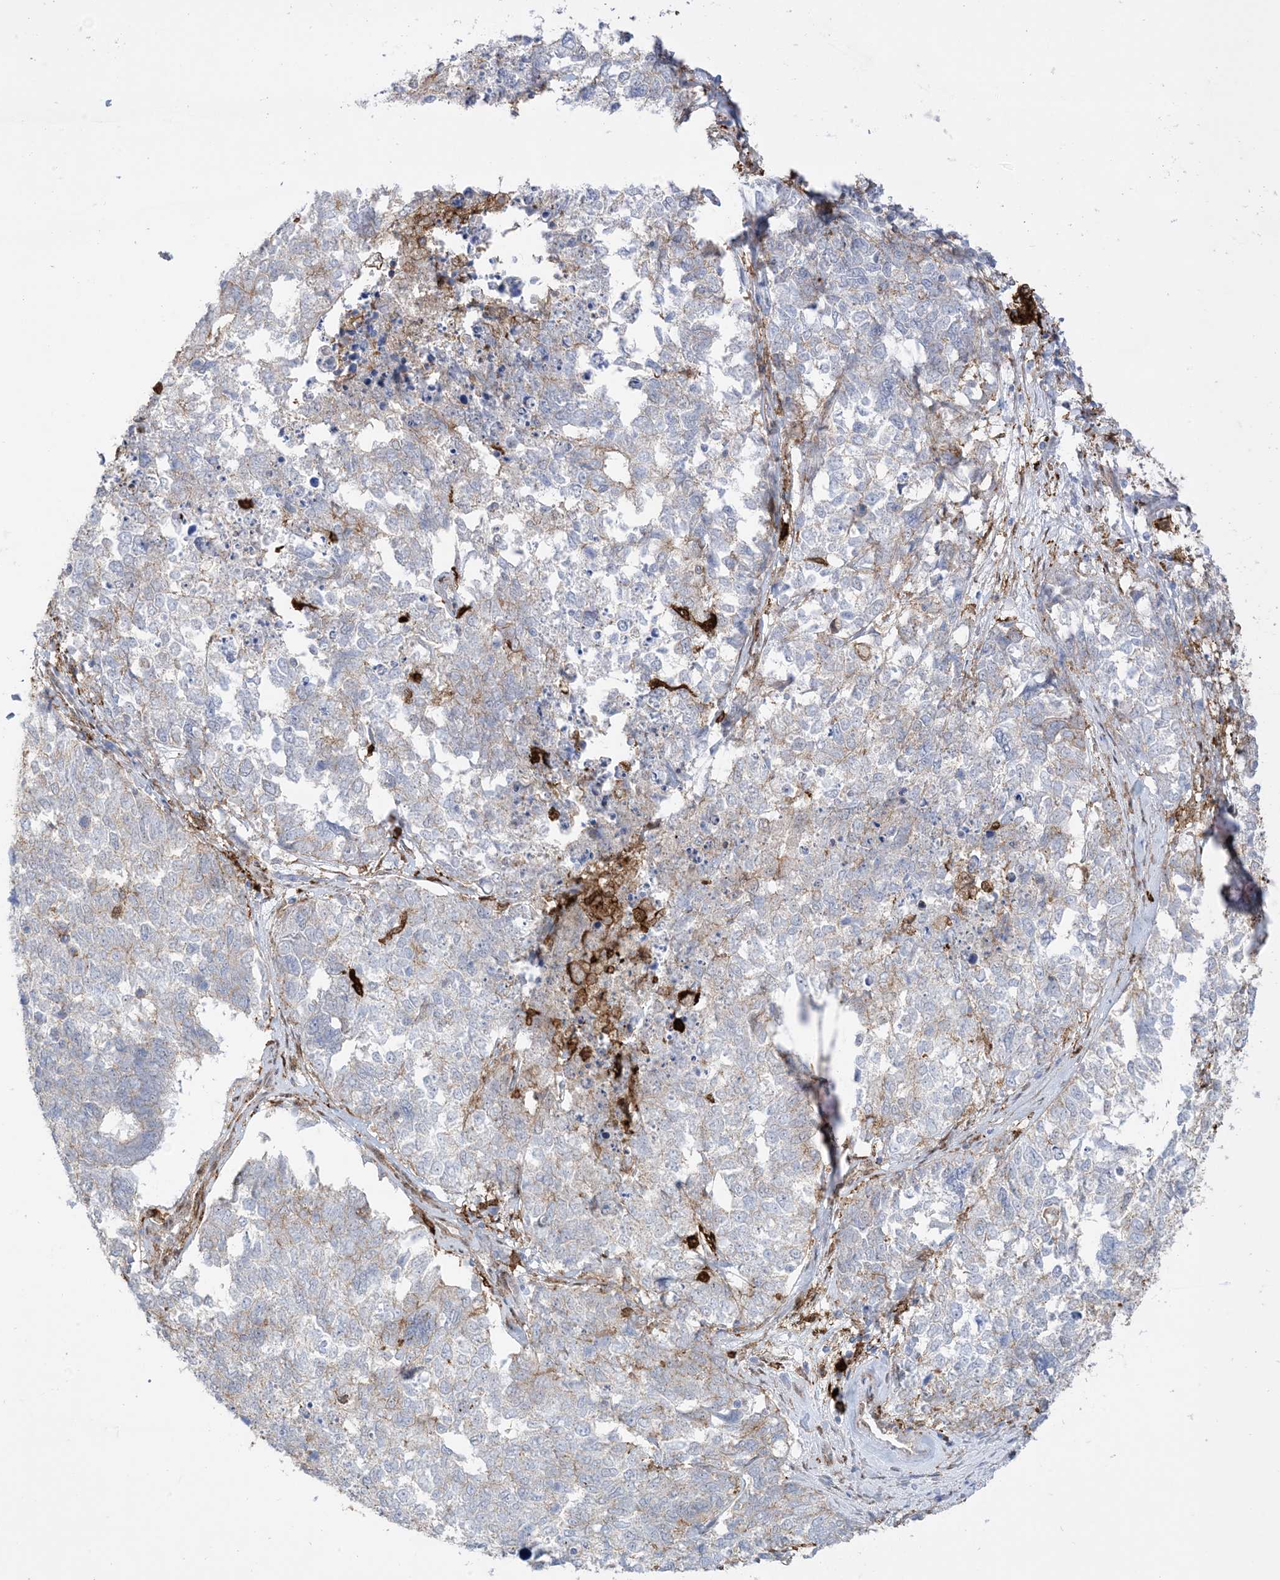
{"staining": {"intensity": "negative", "quantity": "none", "location": "none"}, "tissue": "cervical cancer", "cell_type": "Tumor cells", "image_type": "cancer", "snomed": [{"axis": "morphology", "description": "Squamous cell carcinoma, NOS"}, {"axis": "topography", "description": "Cervix"}], "caption": "Immunohistochemical staining of squamous cell carcinoma (cervical) exhibits no significant expression in tumor cells. Nuclei are stained in blue.", "gene": "GSN", "patient": {"sex": "female", "age": 63}}